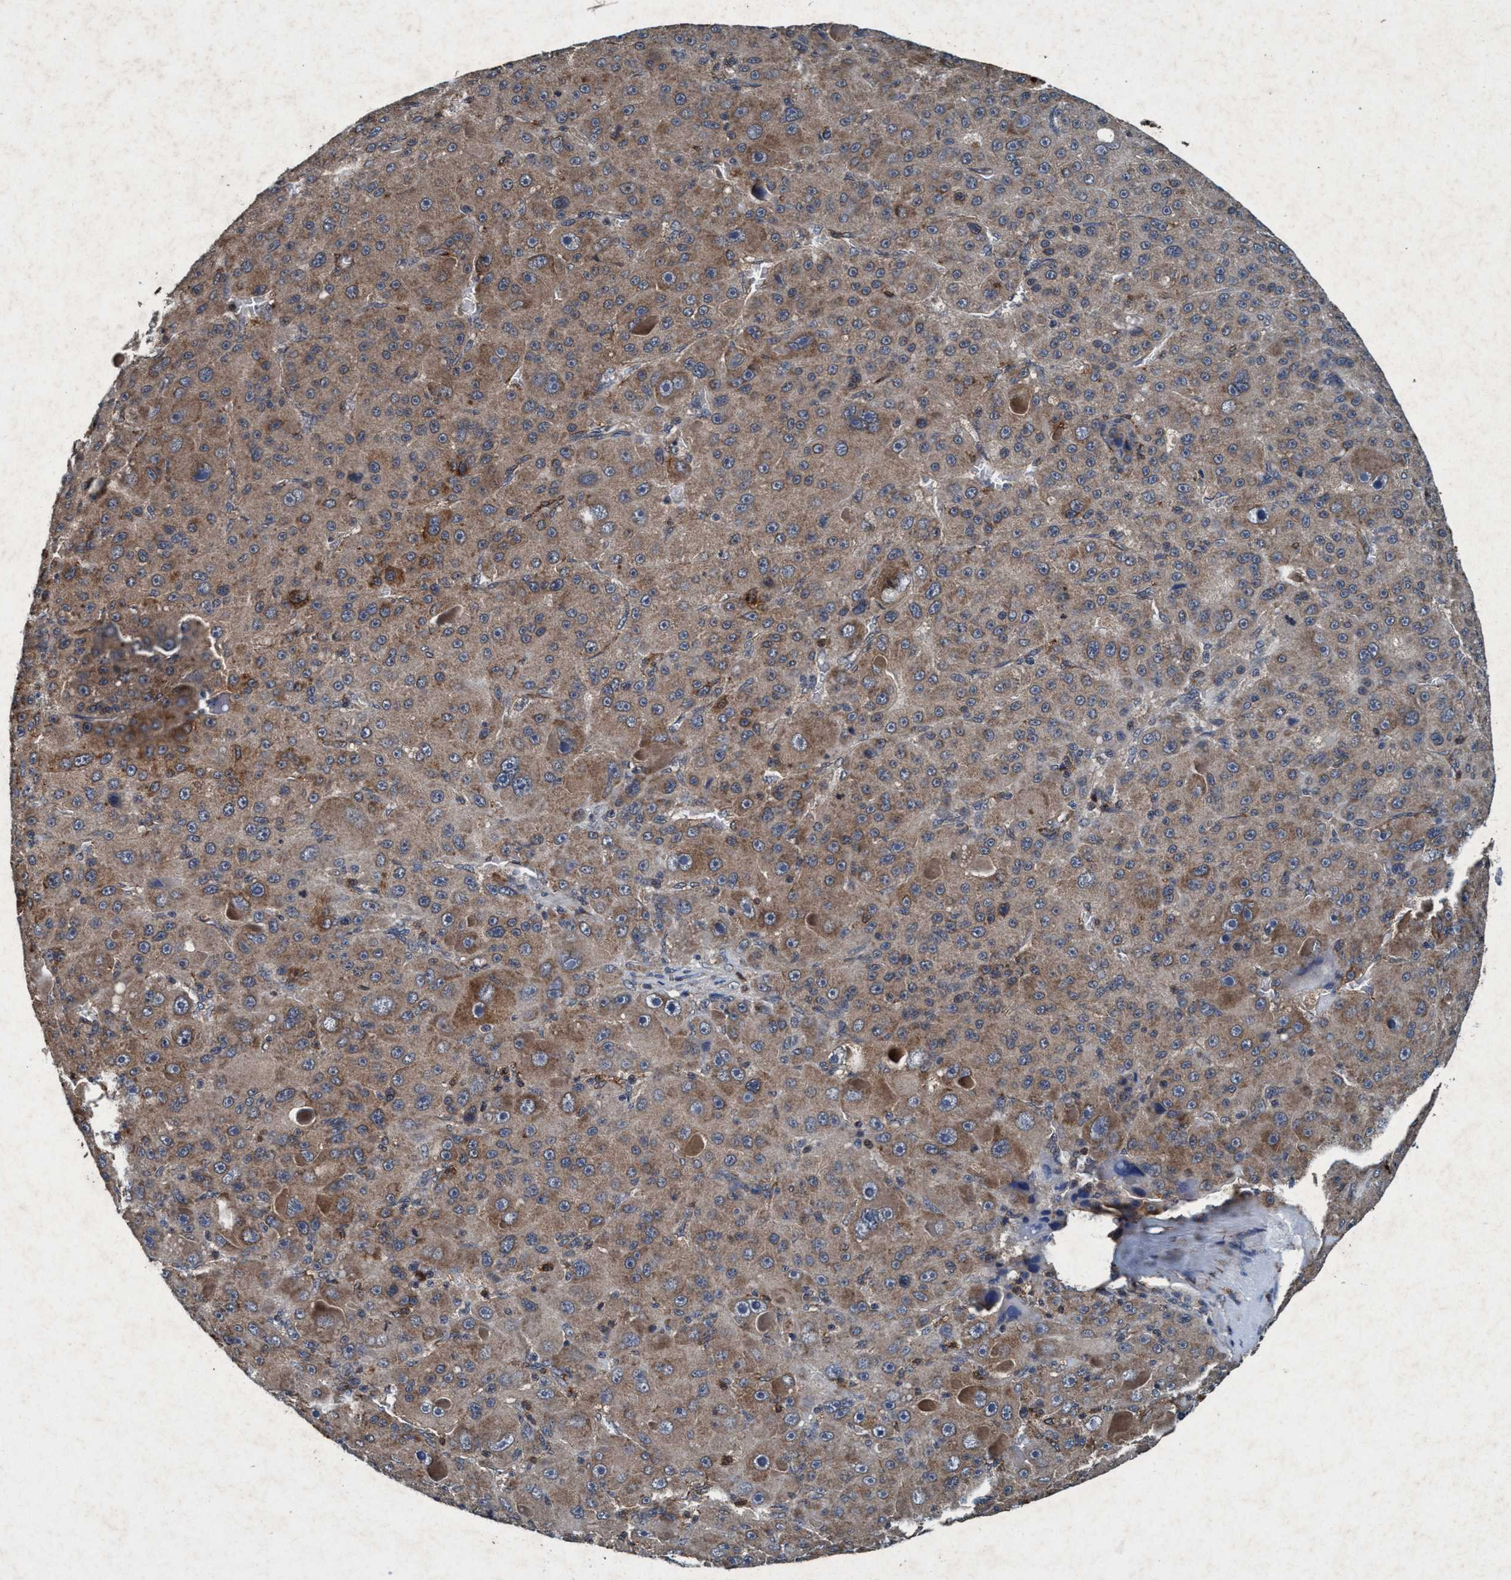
{"staining": {"intensity": "moderate", "quantity": ">75%", "location": "cytoplasmic/membranous"}, "tissue": "liver cancer", "cell_type": "Tumor cells", "image_type": "cancer", "snomed": [{"axis": "morphology", "description": "Carcinoma, Hepatocellular, NOS"}, {"axis": "topography", "description": "Liver"}], "caption": "Immunohistochemistry (IHC) image of neoplastic tissue: human liver cancer (hepatocellular carcinoma) stained using immunohistochemistry (IHC) shows medium levels of moderate protein expression localized specifically in the cytoplasmic/membranous of tumor cells, appearing as a cytoplasmic/membranous brown color.", "gene": "AKT1S1", "patient": {"sex": "male", "age": 76}}